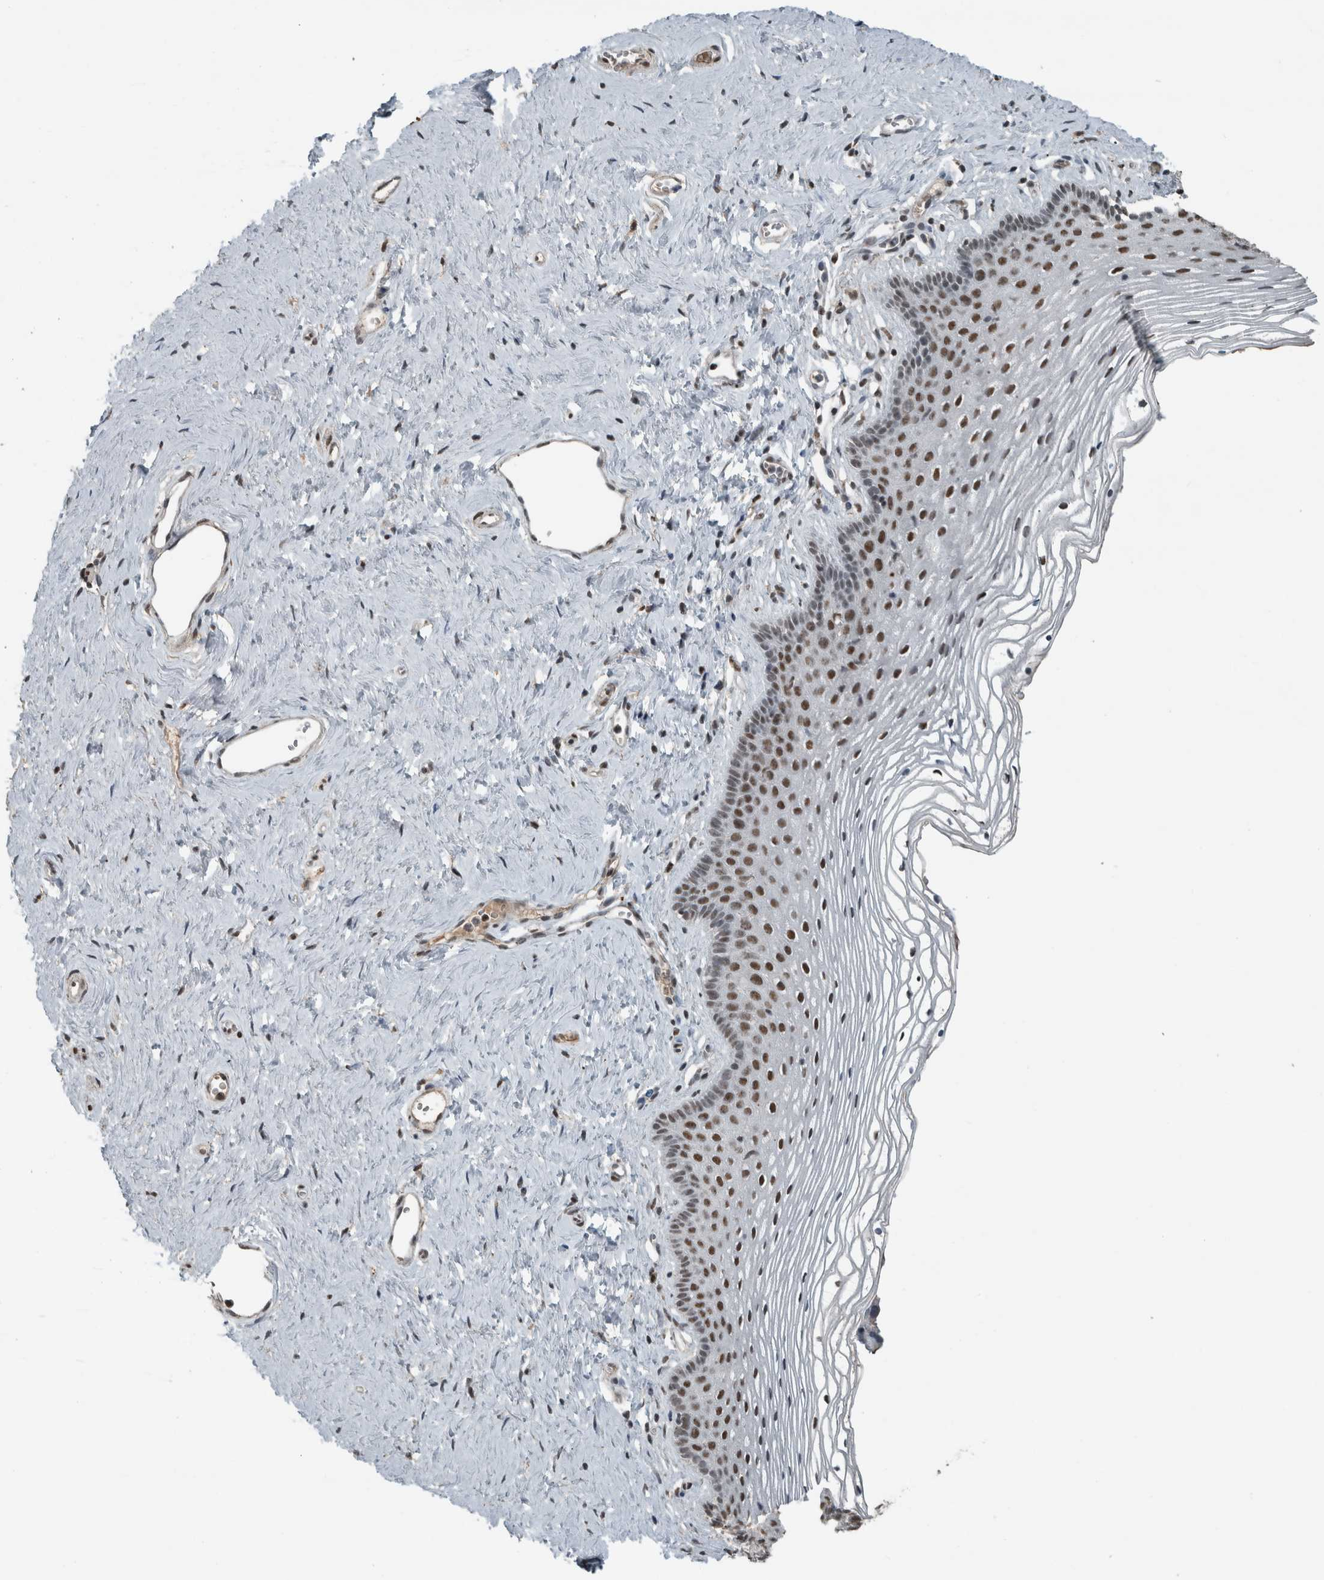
{"staining": {"intensity": "strong", "quantity": ">75%", "location": "nuclear"}, "tissue": "vagina", "cell_type": "Squamous epithelial cells", "image_type": "normal", "snomed": [{"axis": "morphology", "description": "Normal tissue, NOS"}, {"axis": "topography", "description": "Vagina"}], "caption": "This image demonstrates IHC staining of normal vagina, with high strong nuclear staining in approximately >75% of squamous epithelial cells.", "gene": "ZNF24", "patient": {"sex": "female", "age": 32}}